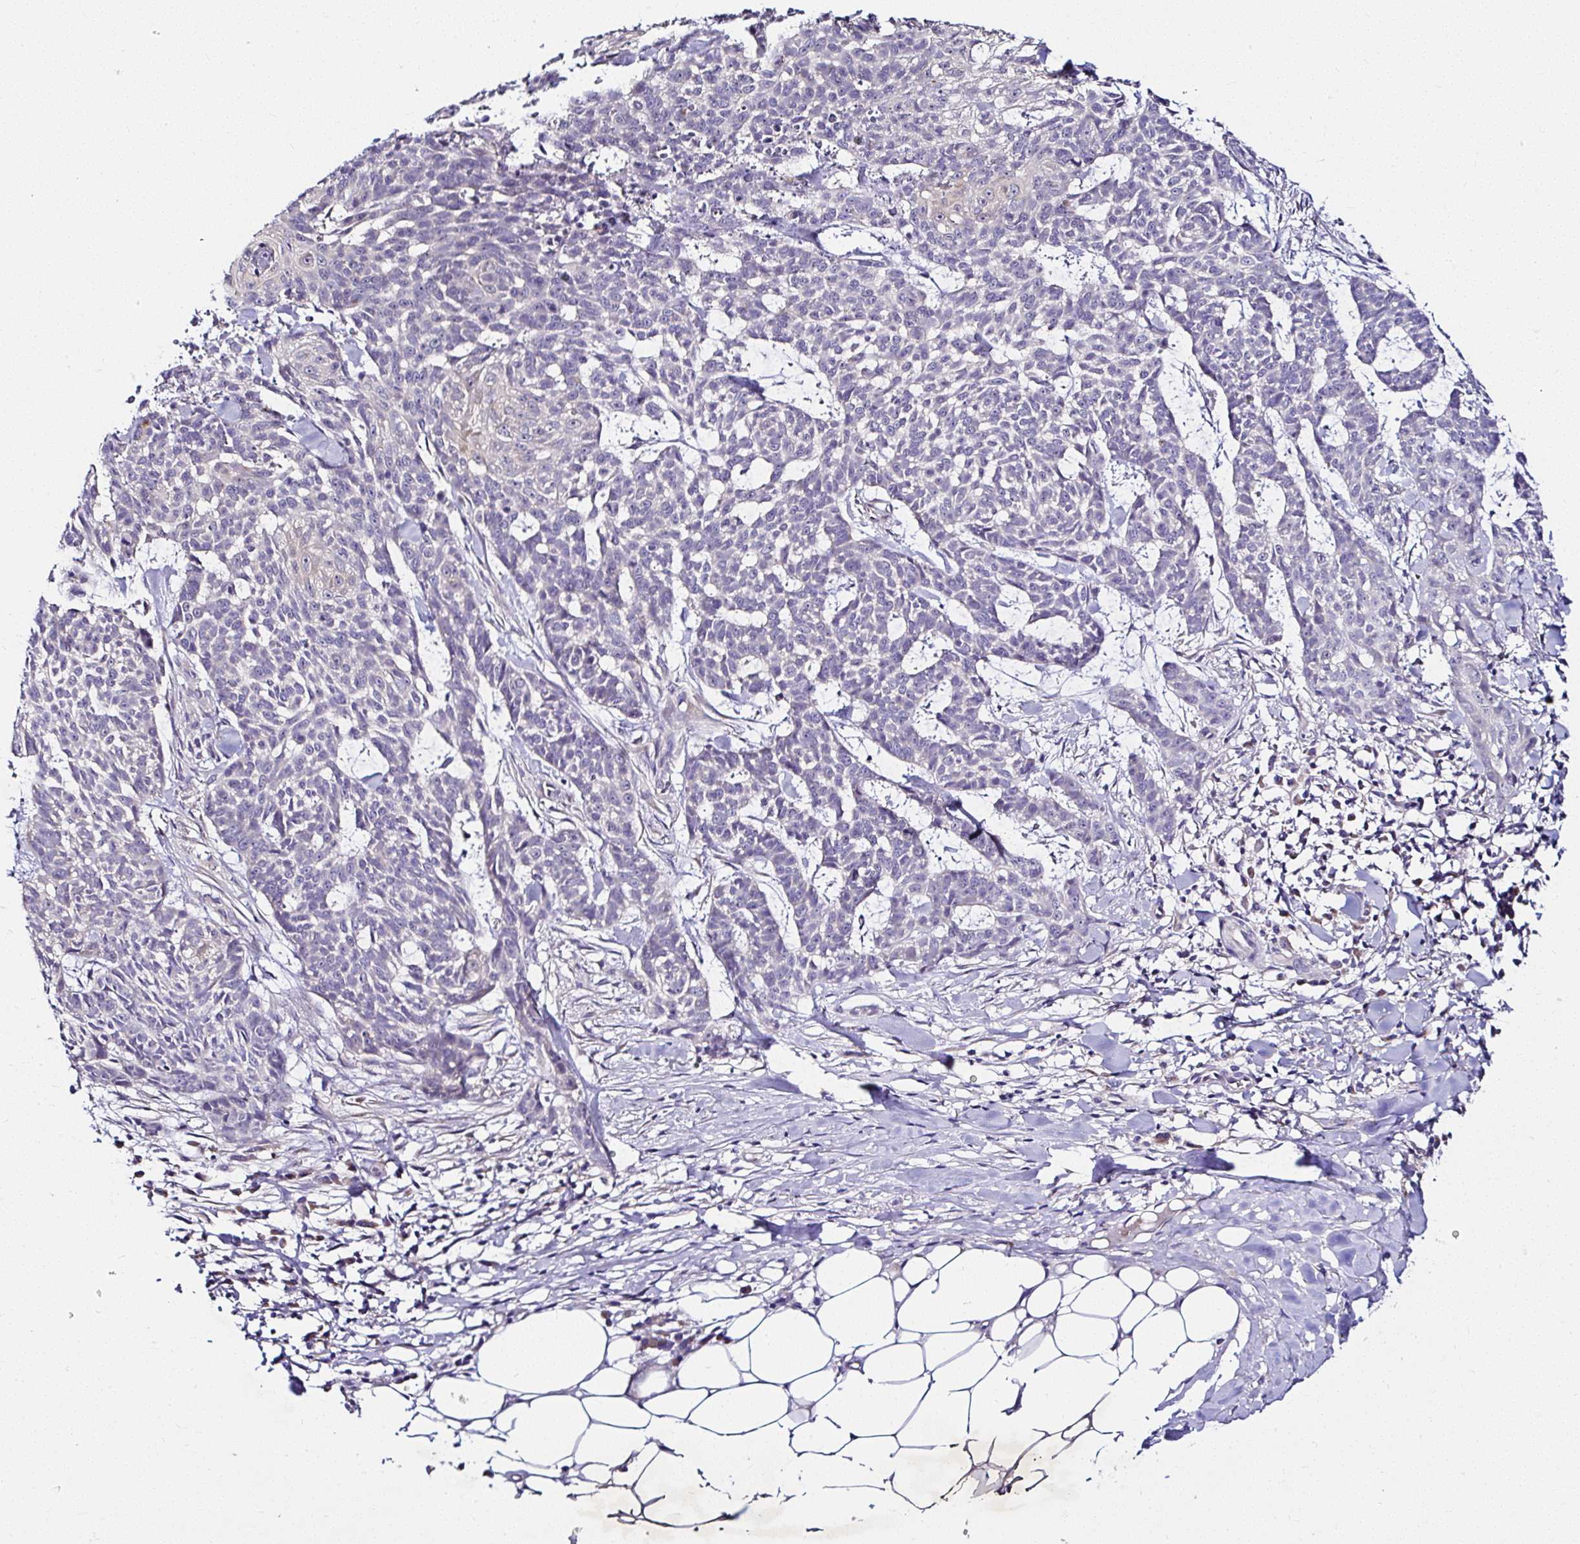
{"staining": {"intensity": "negative", "quantity": "none", "location": "none"}, "tissue": "skin cancer", "cell_type": "Tumor cells", "image_type": "cancer", "snomed": [{"axis": "morphology", "description": "Basal cell carcinoma"}, {"axis": "topography", "description": "Skin"}], "caption": "This micrograph is of skin cancer stained with immunohistochemistry (IHC) to label a protein in brown with the nuclei are counter-stained blue. There is no staining in tumor cells. (DAB (3,3'-diaminobenzidine) immunohistochemistry with hematoxylin counter stain).", "gene": "DEPDC5", "patient": {"sex": "female", "age": 93}}